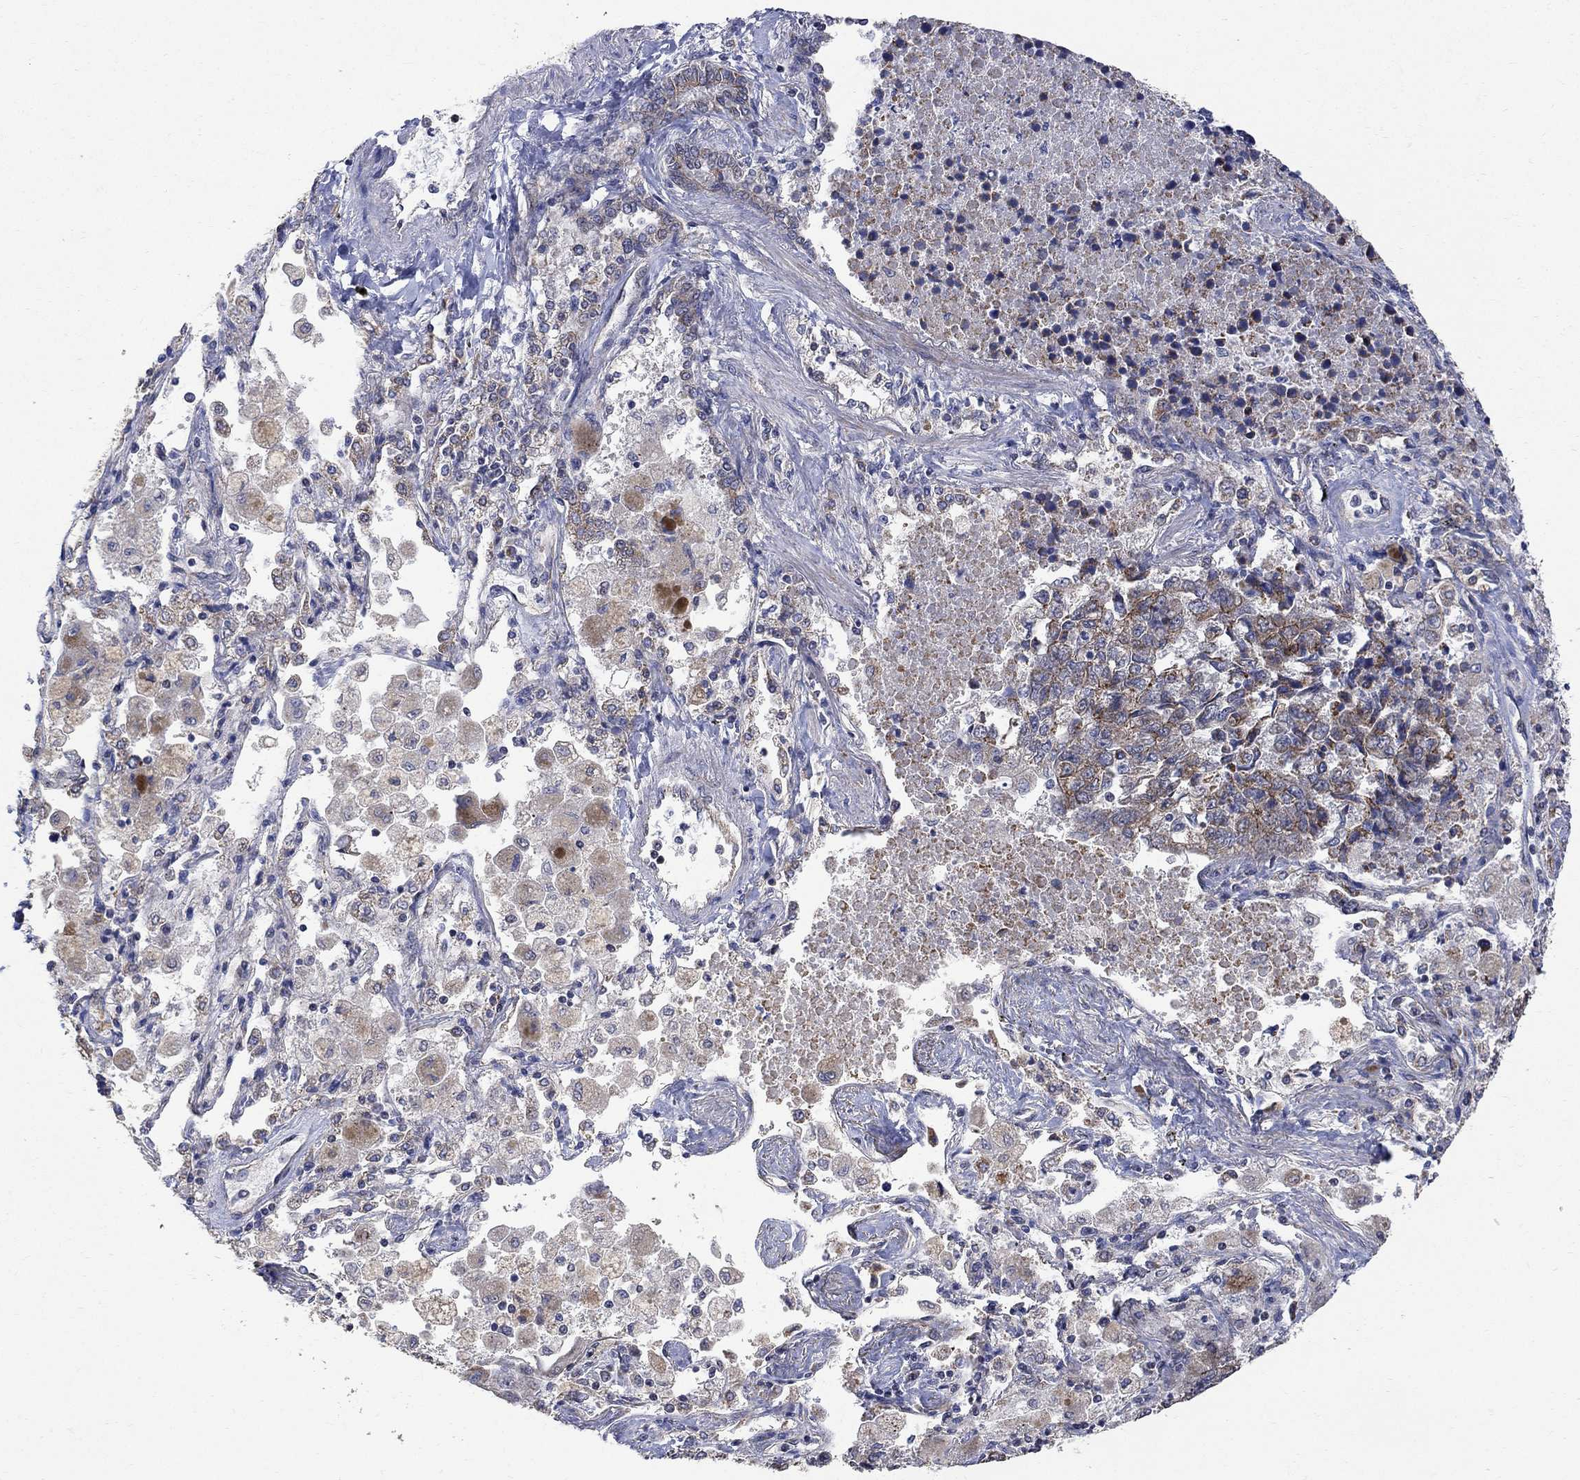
{"staining": {"intensity": "moderate", "quantity": "<25%", "location": "cytoplasmic/membranous"}, "tissue": "lung cancer", "cell_type": "Tumor cells", "image_type": "cancer", "snomed": [{"axis": "morphology", "description": "Adenocarcinoma, NOS"}, {"axis": "topography", "description": "Lung"}], "caption": "Immunohistochemistry (IHC) of lung cancer (adenocarcinoma) demonstrates low levels of moderate cytoplasmic/membranous positivity in approximately <25% of tumor cells.", "gene": "ANKRA2", "patient": {"sex": "male", "age": 49}}